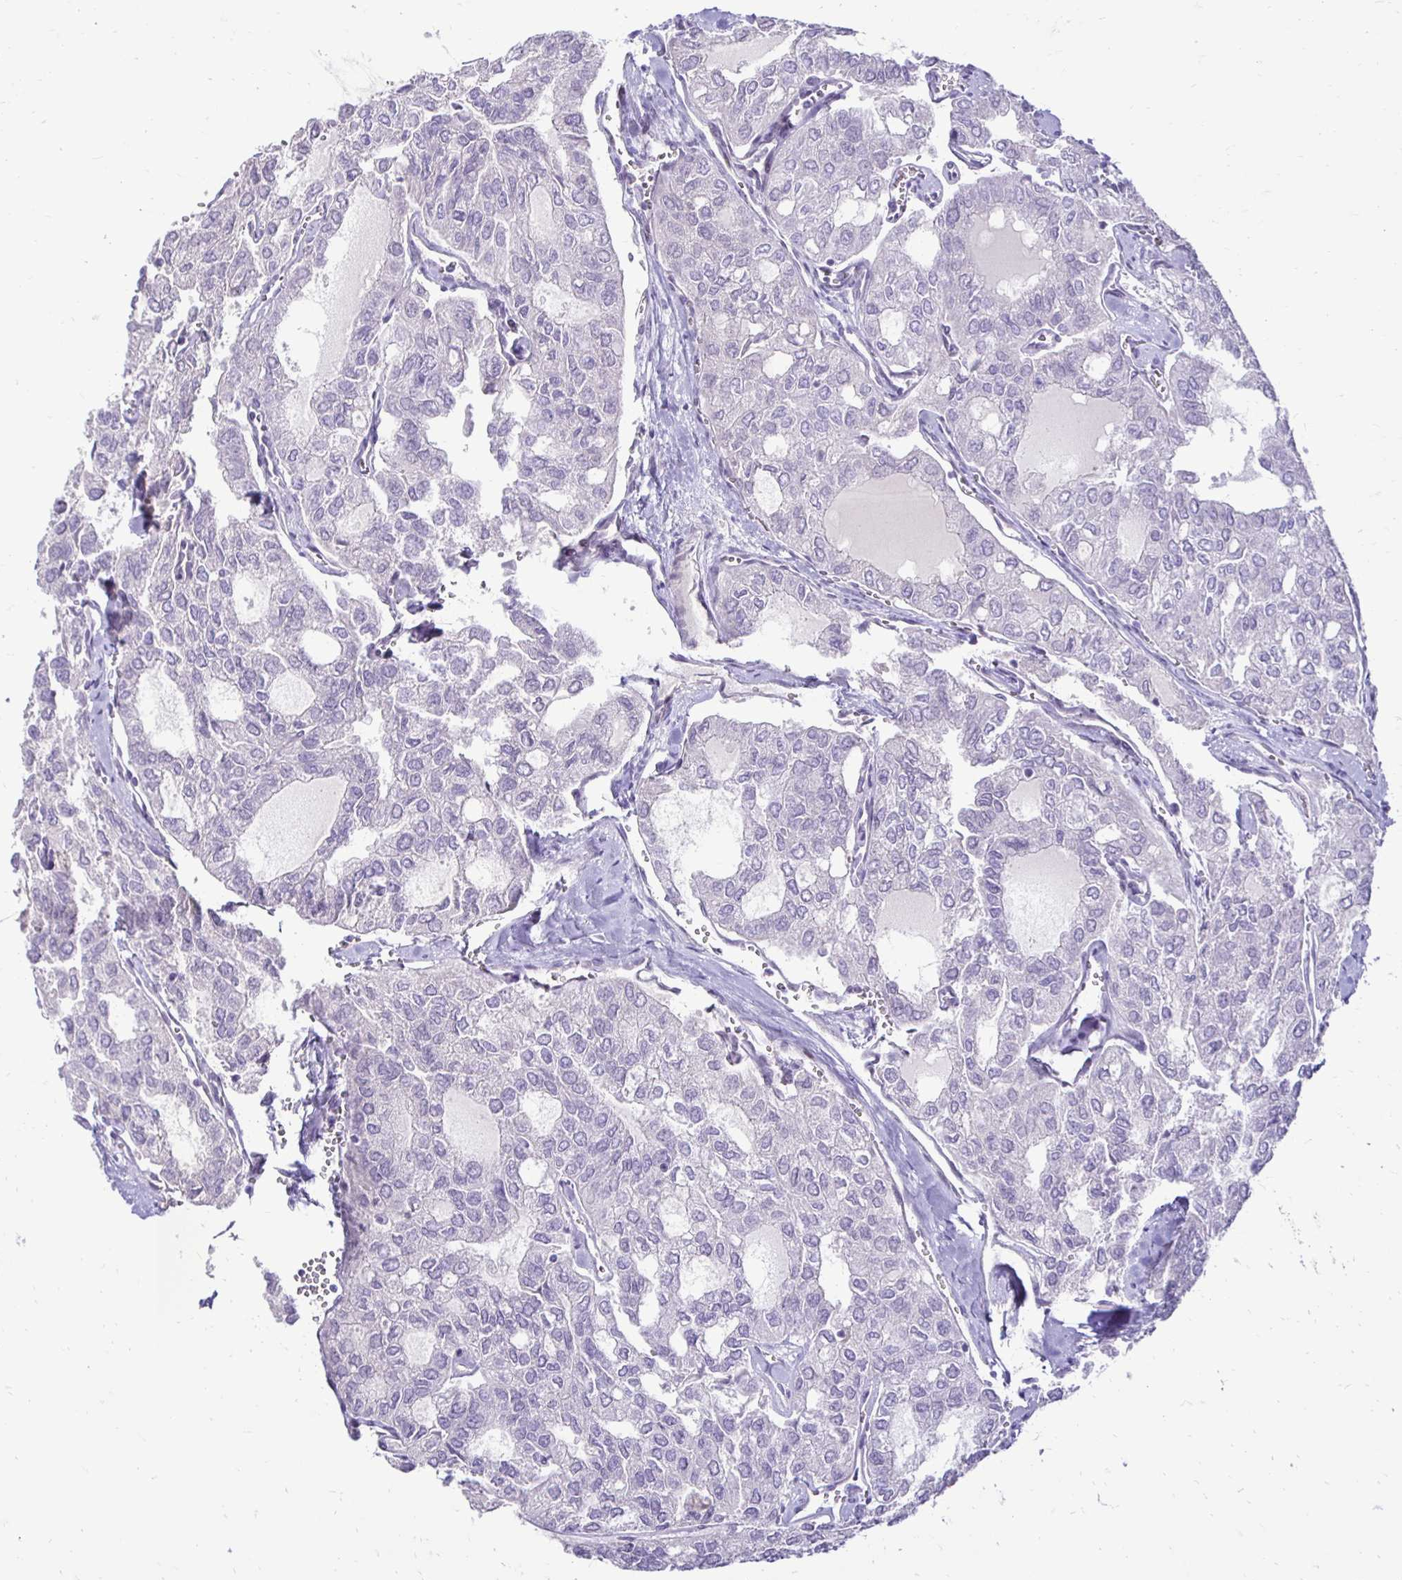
{"staining": {"intensity": "negative", "quantity": "none", "location": "none"}, "tissue": "thyroid cancer", "cell_type": "Tumor cells", "image_type": "cancer", "snomed": [{"axis": "morphology", "description": "Follicular adenoma carcinoma, NOS"}, {"axis": "topography", "description": "Thyroid gland"}], "caption": "IHC image of follicular adenoma carcinoma (thyroid) stained for a protein (brown), which exhibits no expression in tumor cells.", "gene": "GAS2", "patient": {"sex": "male", "age": 75}}